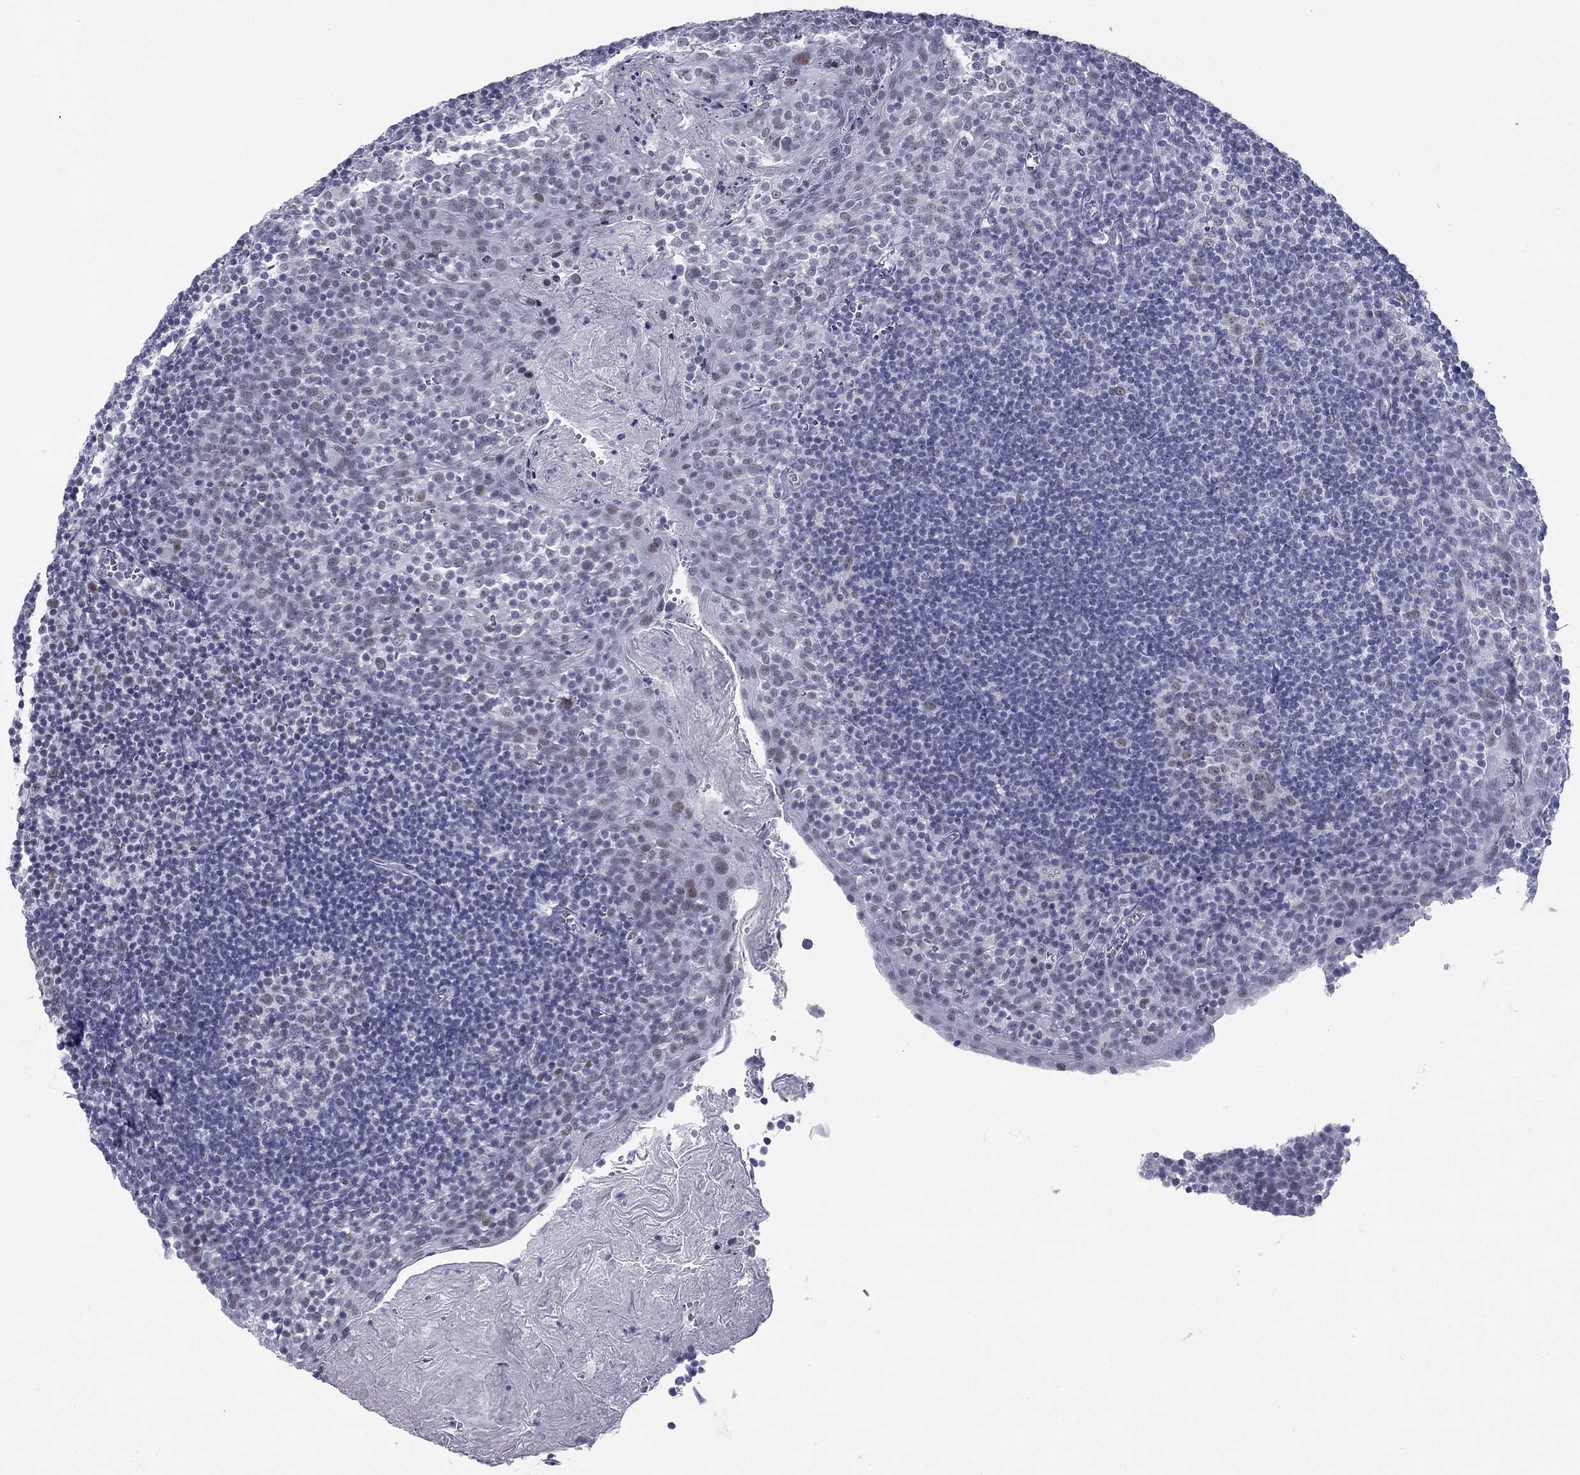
{"staining": {"intensity": "weak", "quantity": "<25%", "location": "nuclear"}, "tissue": "lymph node", "cell_type": "Germinal center cells", "image_type": "normal", "snomed": [{"axis": "morphology", "description": "Normal tissue, NOS"}, {"axis": "topography", "description": "Lymph node"}], "caption": "An image of lymph node stained for a protein exhibits no brown staining in germinal center cells. (DAB IHC with hematoxylin counter stain).", "gene": "ASF1B", "patient": {"sex": "female", "age": 21}}